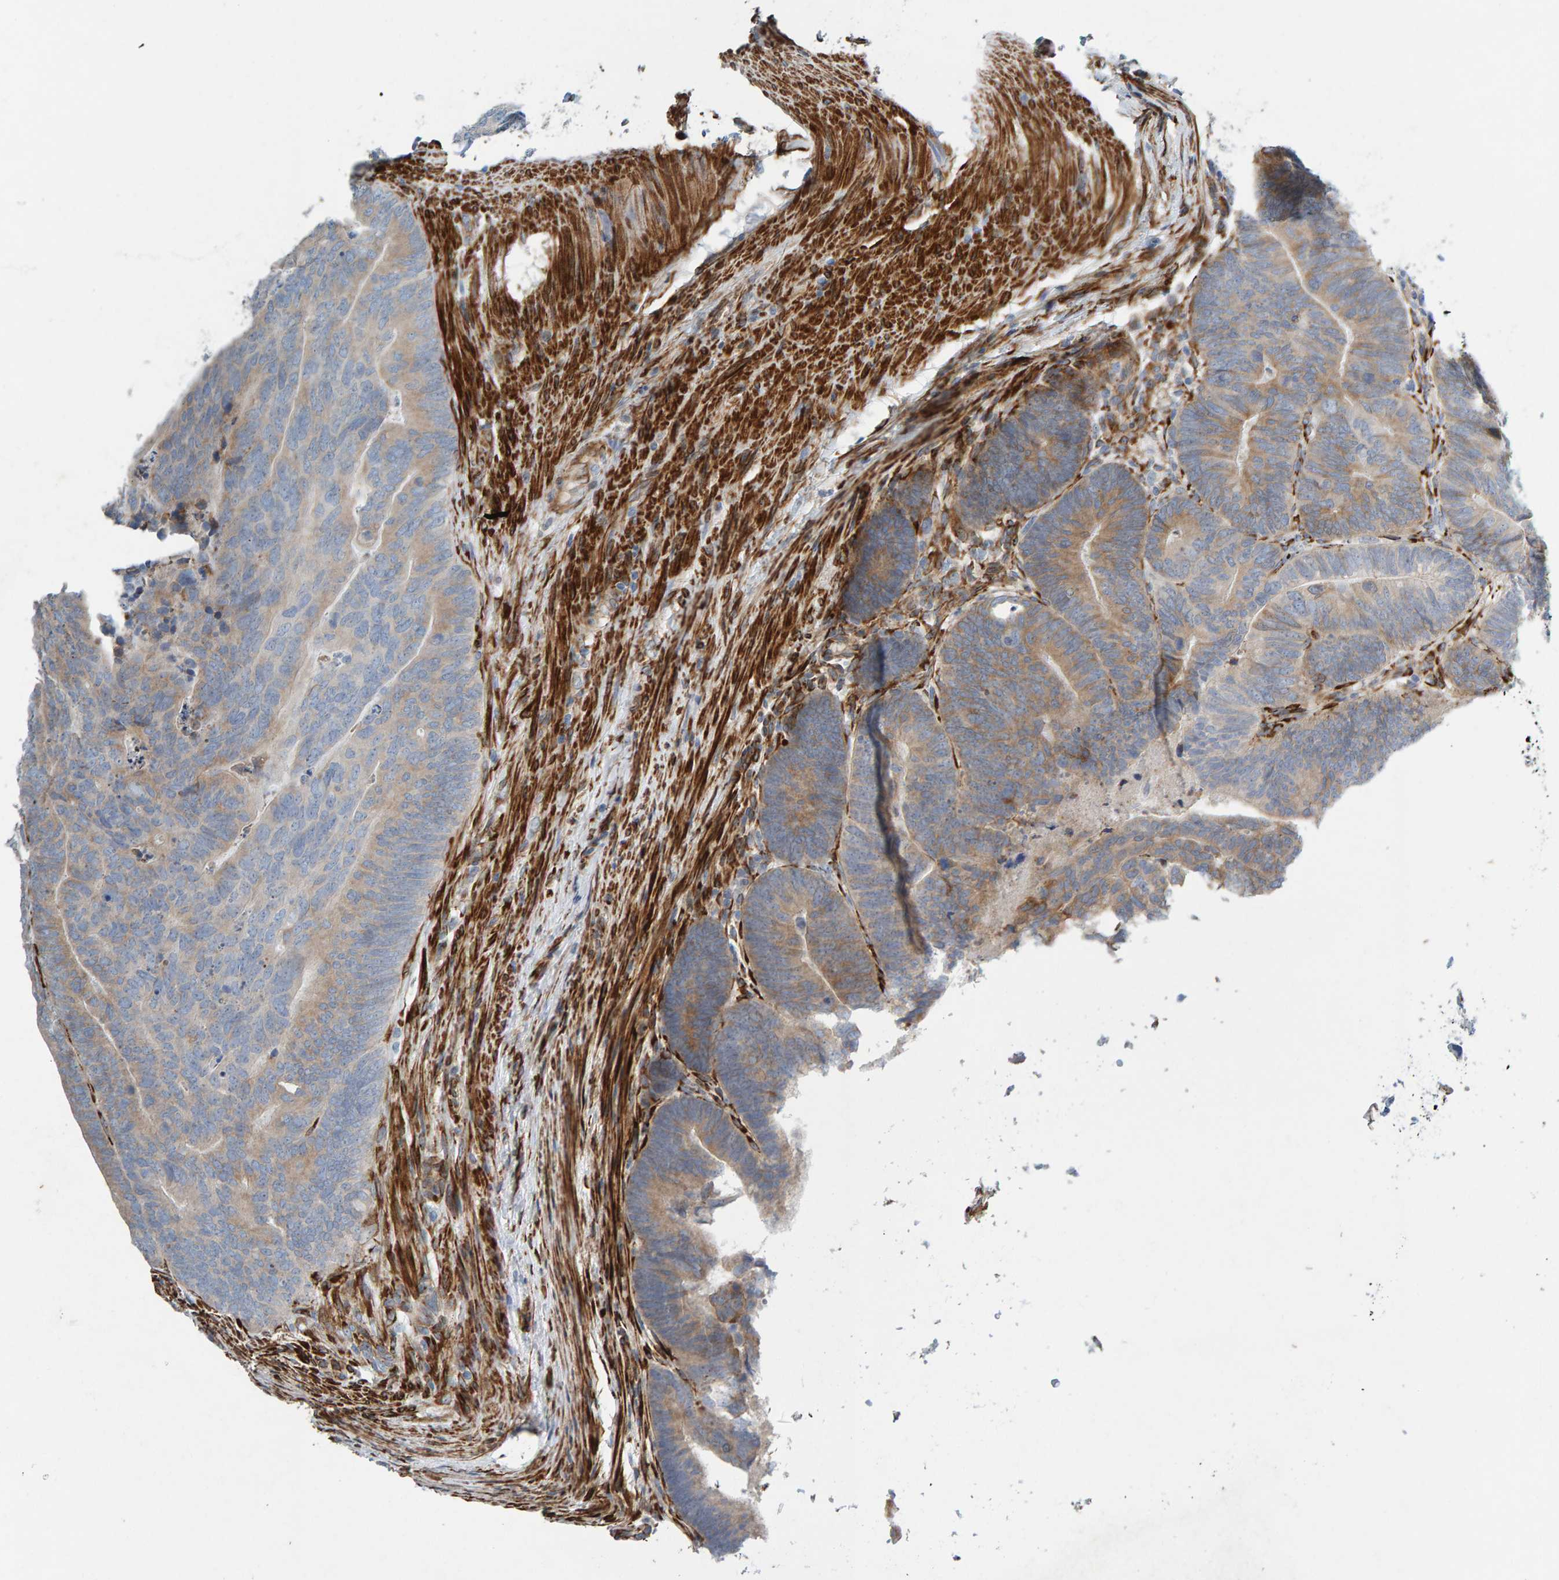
{"staining": {"intensity": "moderate", "quantity": "25%-75%", "location": "cytoplasmic/membranous"}, "tissue": "colorectal cancer", "cell_type": "Tumor cells", "image_type": "cancer", "snomed": [{"axis": "morphology", "description": "Adenocarcinoma, NOS"}, {"axis": "topography", "description": "Colon"}], "caption": "A brown stain labels moderate cytoplasmic/membranous expression of a protein in adenocarcinoma (colorectal) tumor cells.", "gene": "MMP16", "patient": {"sex": "female", "age": 67}}